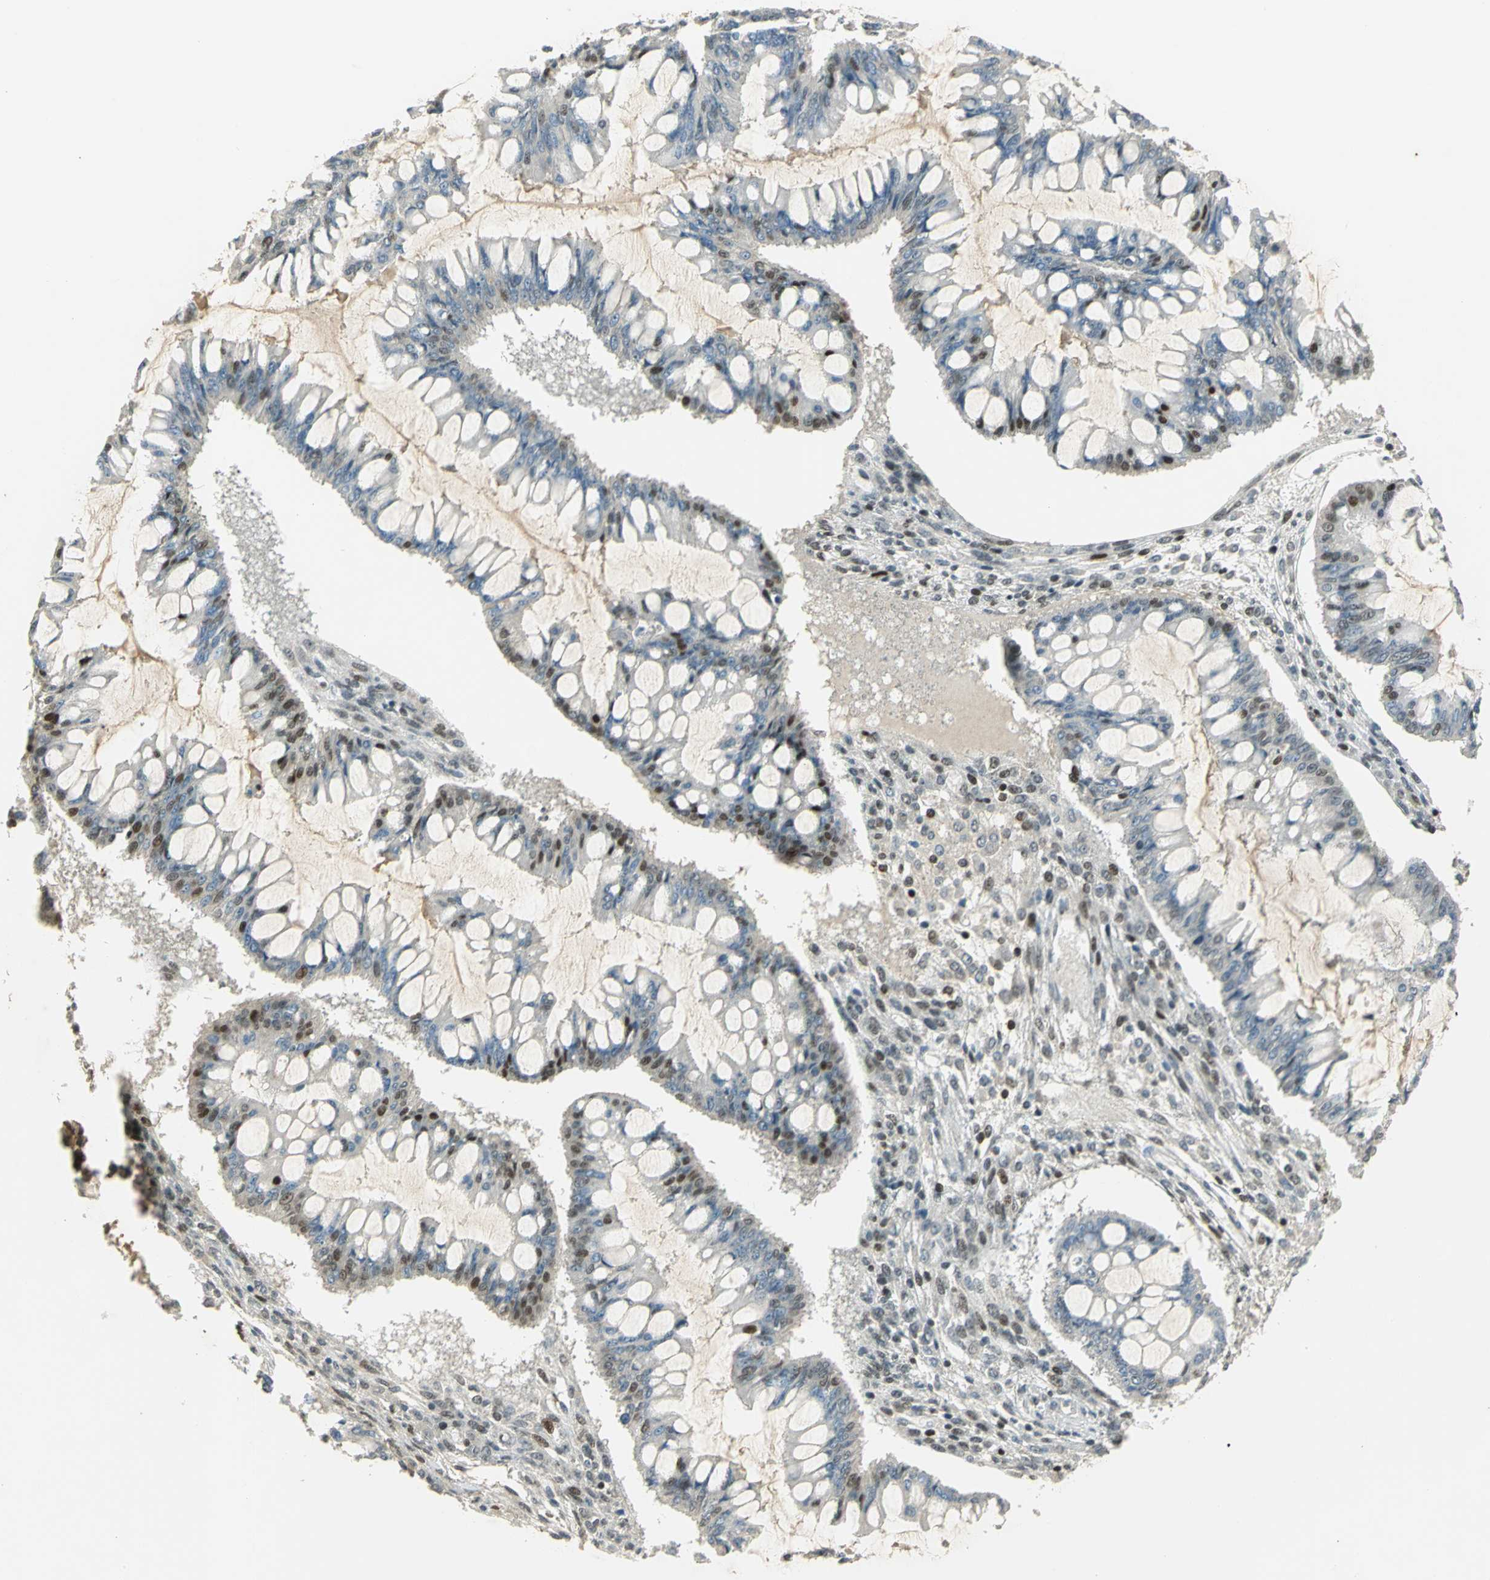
{"staining": {"intensity": "strong", "quantity": "25%-75%", "location": "nuclear"}, "tissue": "ovarian cancer", "cell_type": "Tumor cells", "image_type": "cancer", "snomed": [{"axis": "morphology", "description": "Cystadenocarcinoma, mucinous, NOS"}, {"axis": "topography", "description": "Ovary"}], "caption": "Mucinous cystadenocarcinoma (ovarian) stained with DAB immunohistochemistry (IHC) reveals high levels of strong nuclear staining in approximately 25%-75% of tumor cells. The protein of interest is shown in brown color, while the nuclei are stained blue.", "gene": "AK6", "patient": {"sex": "female", "age": 73}}